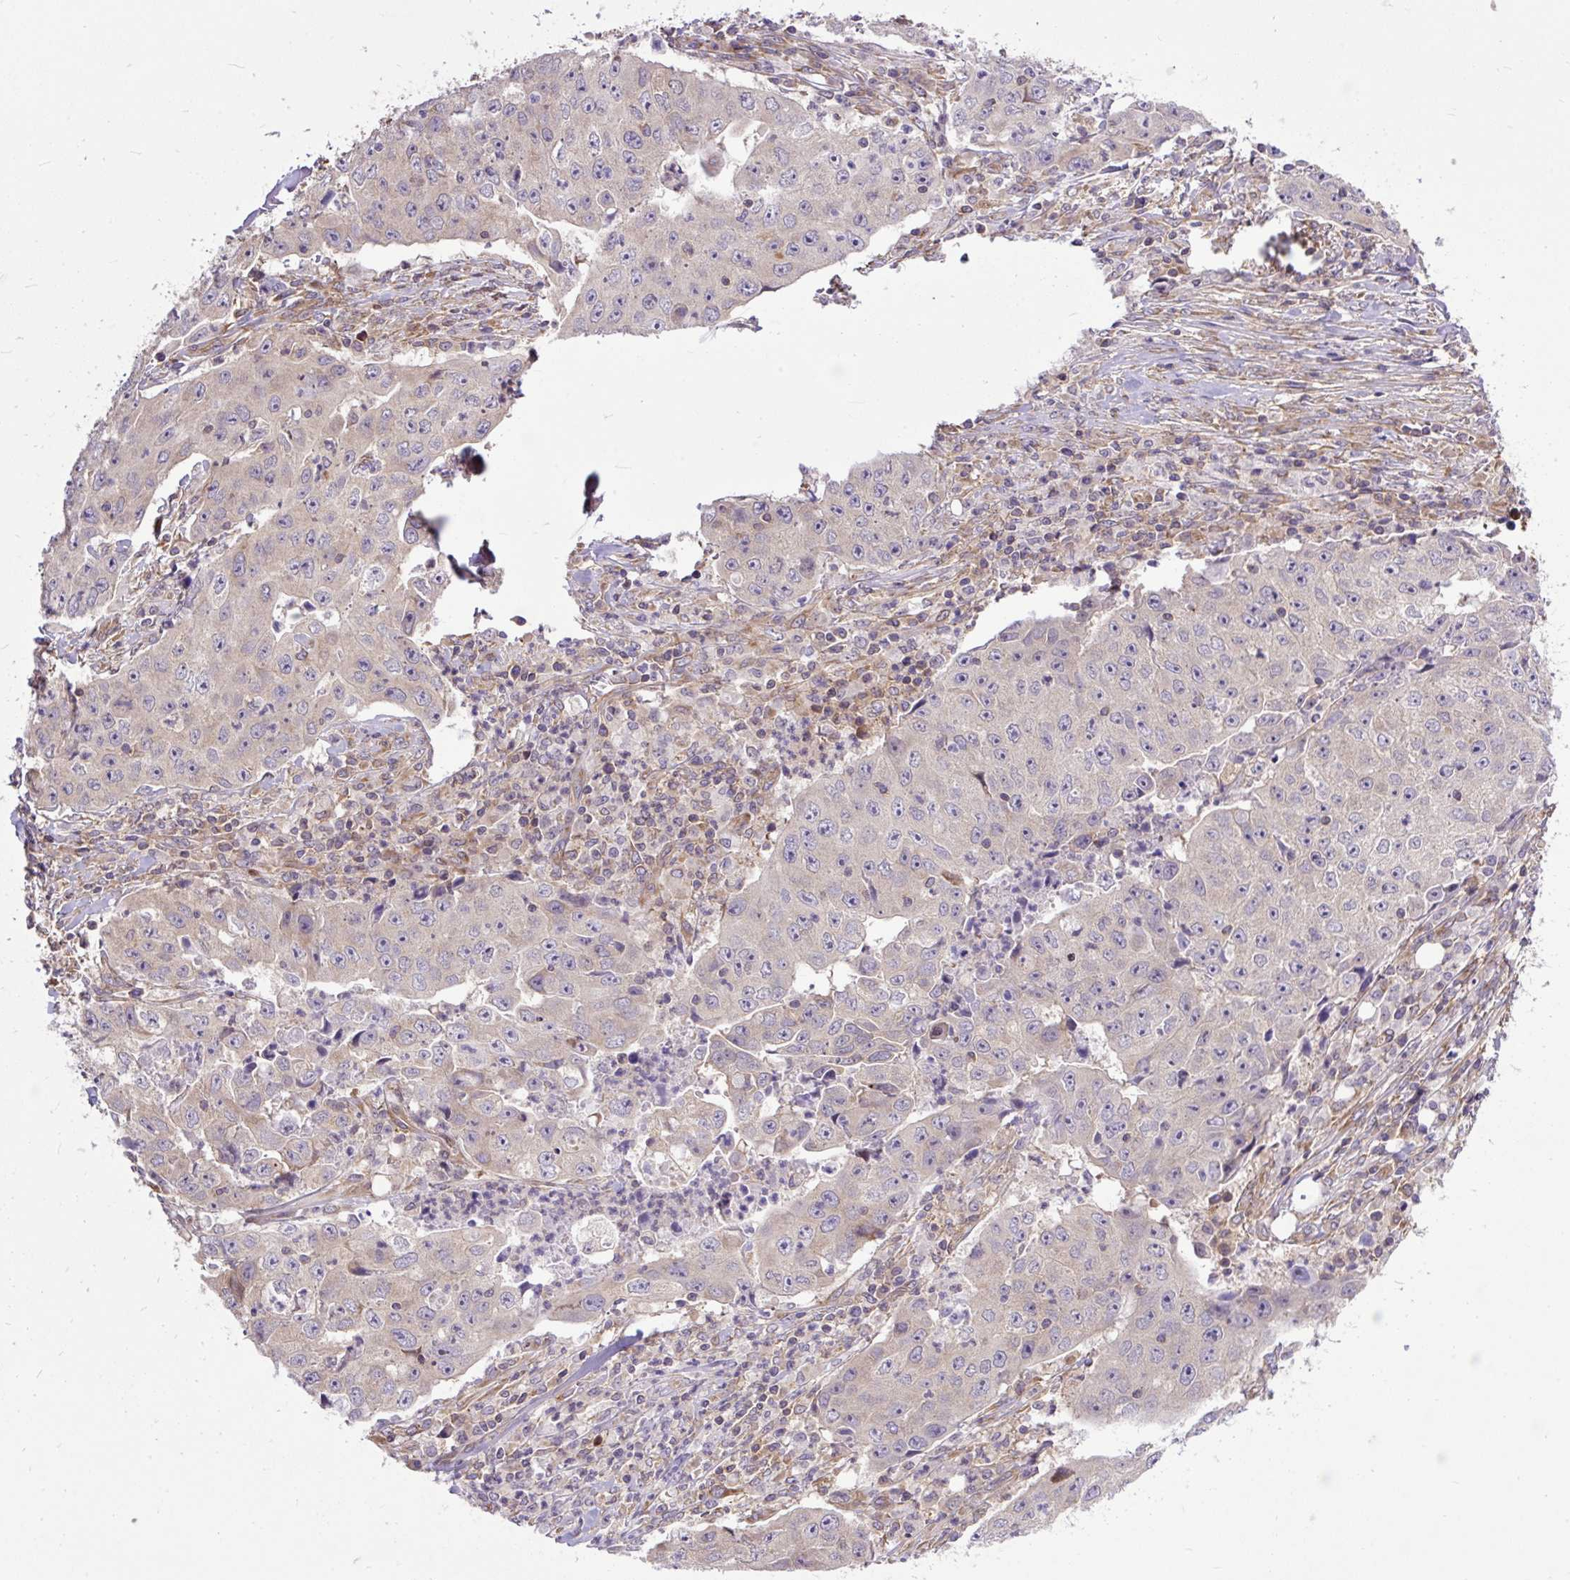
{"staining": {"intensity": "negative", "quantity": "none", "location": "none"}, "tissue": "lung cancer", "cell_type": "Tumor cells", "image_type": "cancer", "snomed": [{"axis": "morphology", "description": "Squamous cell carcinoma, NOS"}, {"axis": "topography", "description": "Lung"}], "caption": "DAB immunohistochemical staining of human lung squamous cell carcinoma reveals no significant positivity in tumor cells. Nuclei are stained in blue.", "gene": "TRIM17", "patient": {"sex": "male", "age": 64}}